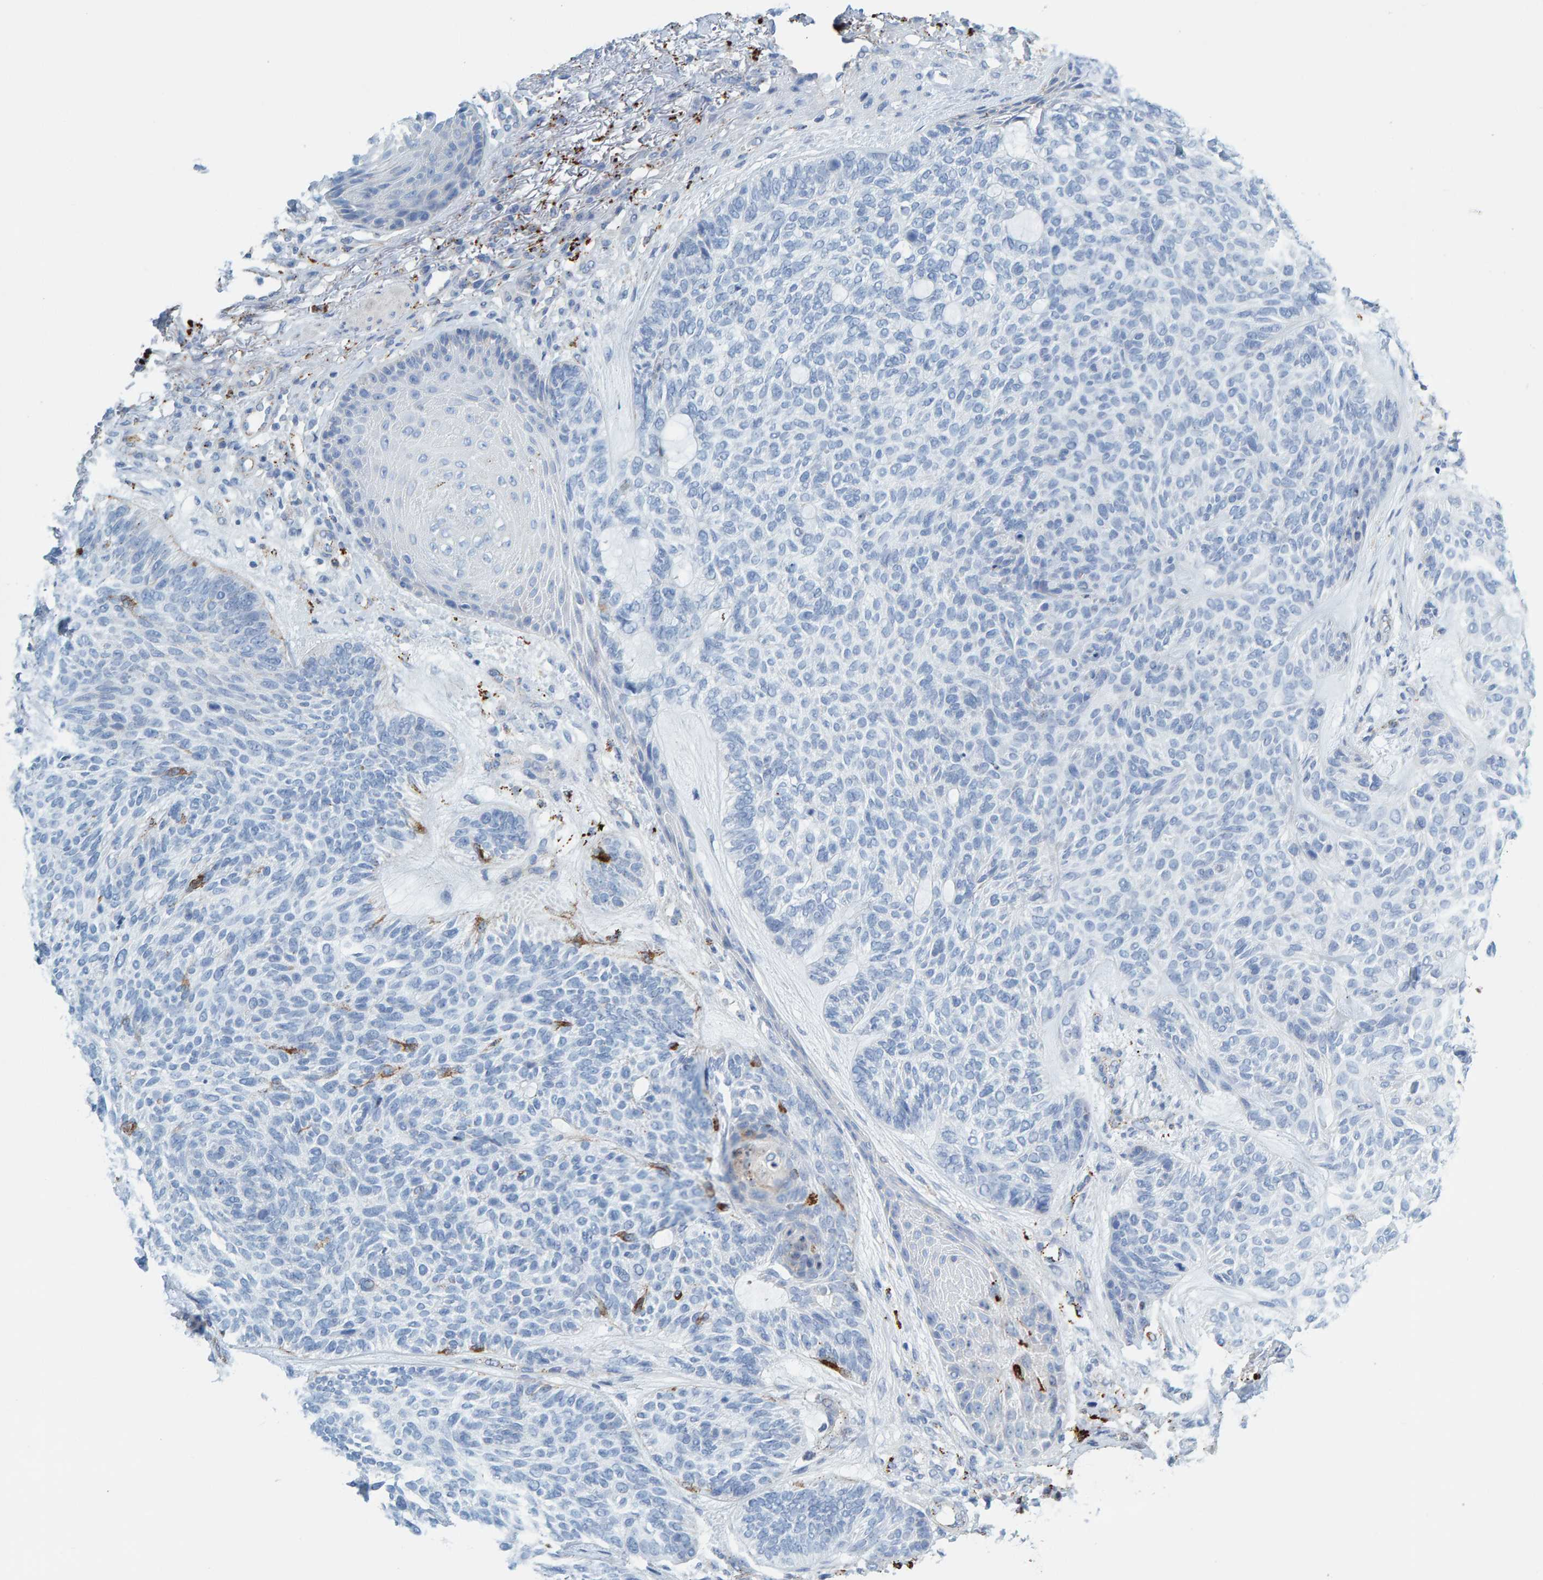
{"staining": {"intensity": "negative", "quantity": "none", "location": "none"}, "tissue": "skin cancer", "cell_type": "Tumor cells", "image_type": "cancer", "snomed": [{"axis": "morphology", "description": "Basal cell carcinoma"}, {"axis": "topography", "description": "Skin"}], "caption": "Immunohistochemistry (IHC) micrograph of neoplastic tissue: skin cancer stained with DAB (3,3'-diaminobenzidine) demonstrates no significant protein positivity in tumor cells. (Stains: DAB (3,3'-diaminobenzidine) immunohistochemistry with hematoxylin counter stain, Microscopy: brightfield microscopy at high magnification).", "gene": "BIN3", "patient": {"sex": "male", "age": 55}}